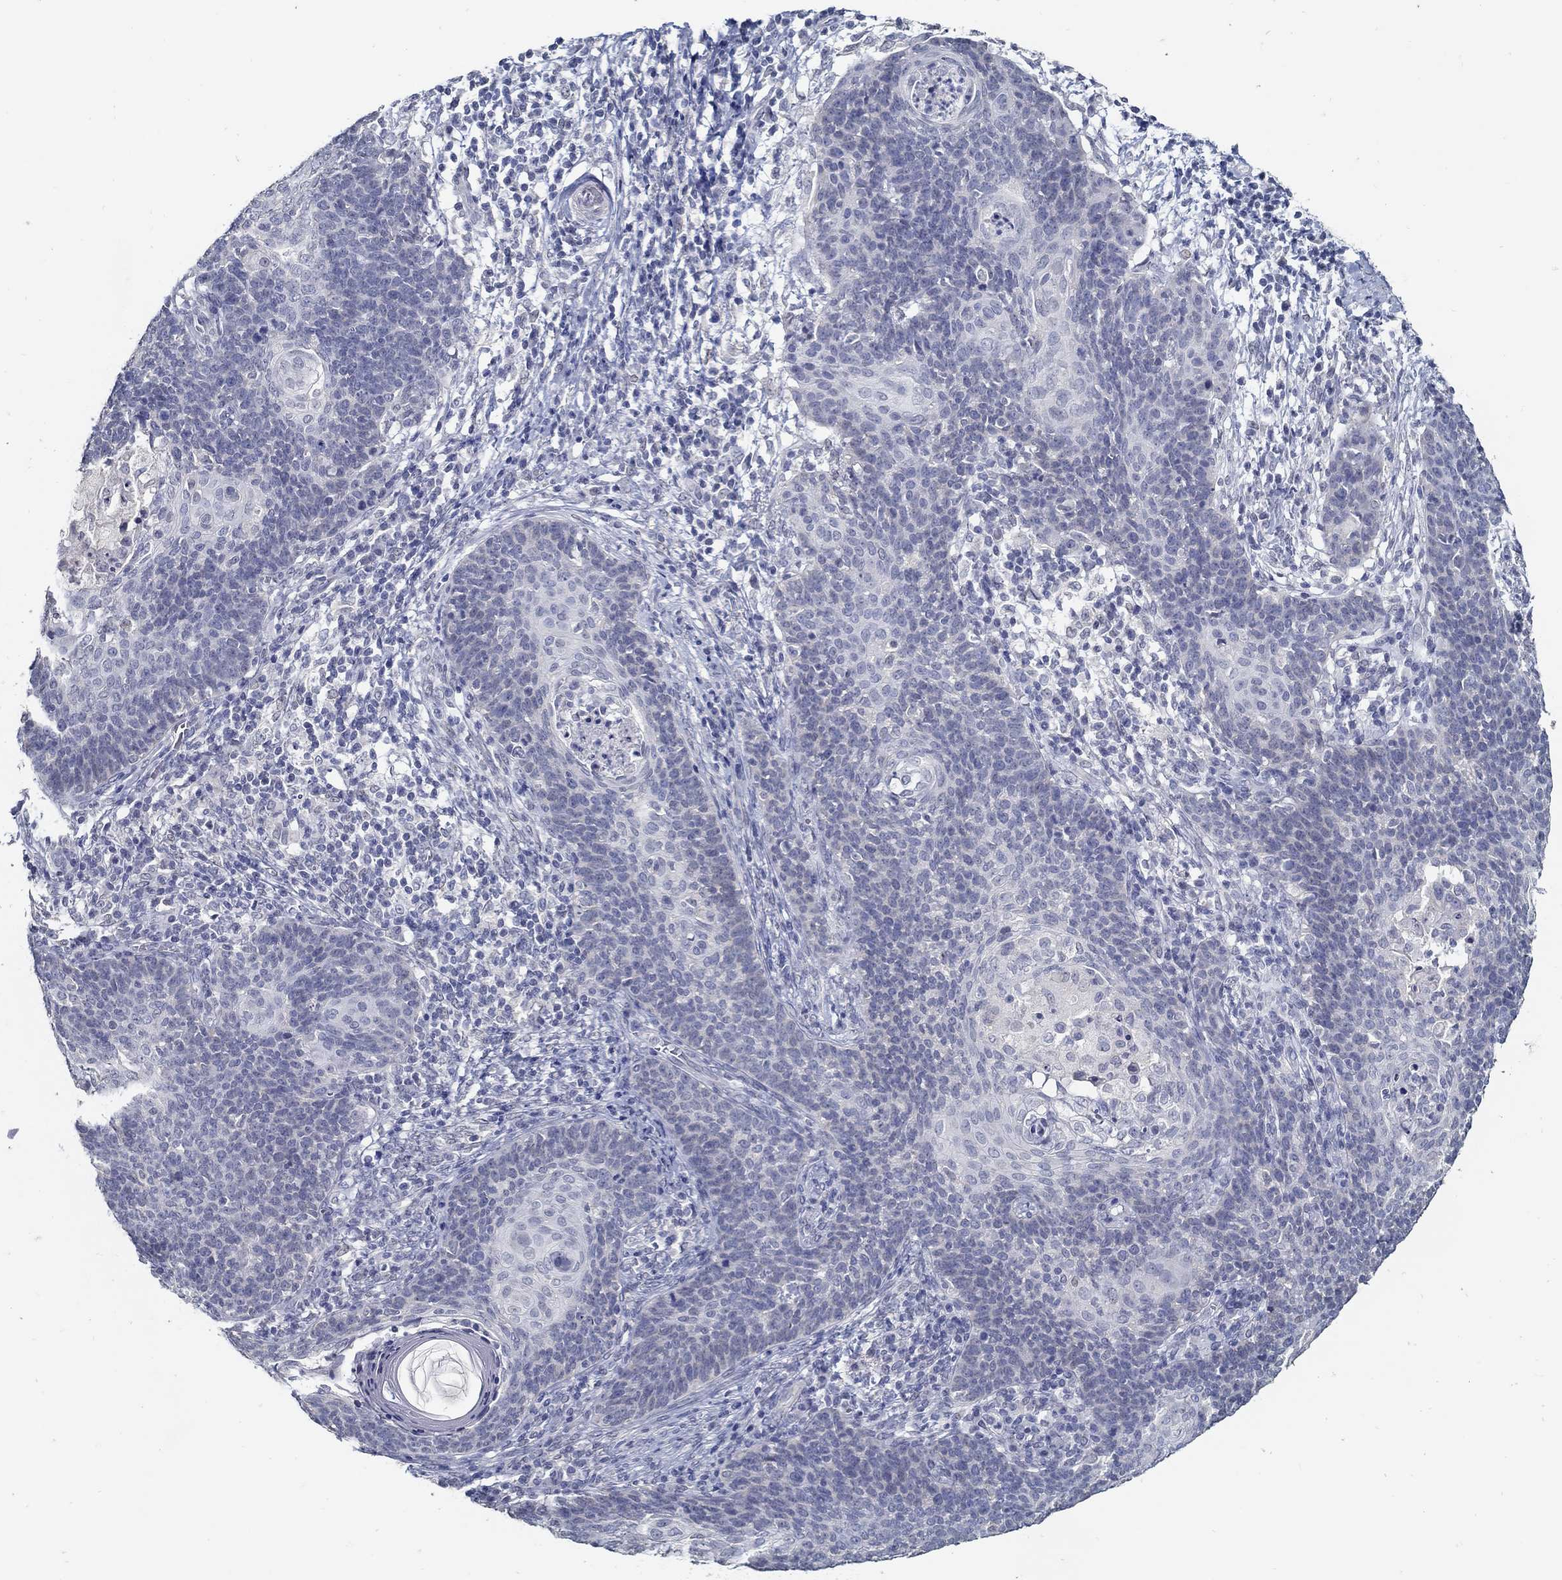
{"staining": {"intensity": "negative", "quantity": "none", "location": "none"}, "tissue": "cervical cancer", "cell_type": "Tumor cells", "image_type": "cancer", "snomed": [{"axis": "morphology", "description": "Squamous cell carcinoma, NOS"}, {"axis": "topography", "description": "Cervix"}], "caption": "A micrograph of human squamous cell carcinoma (cervical) is negative for staining in tumor cells.", "gene": "USP29", "patient": {"sex": "female", "age": 39}}